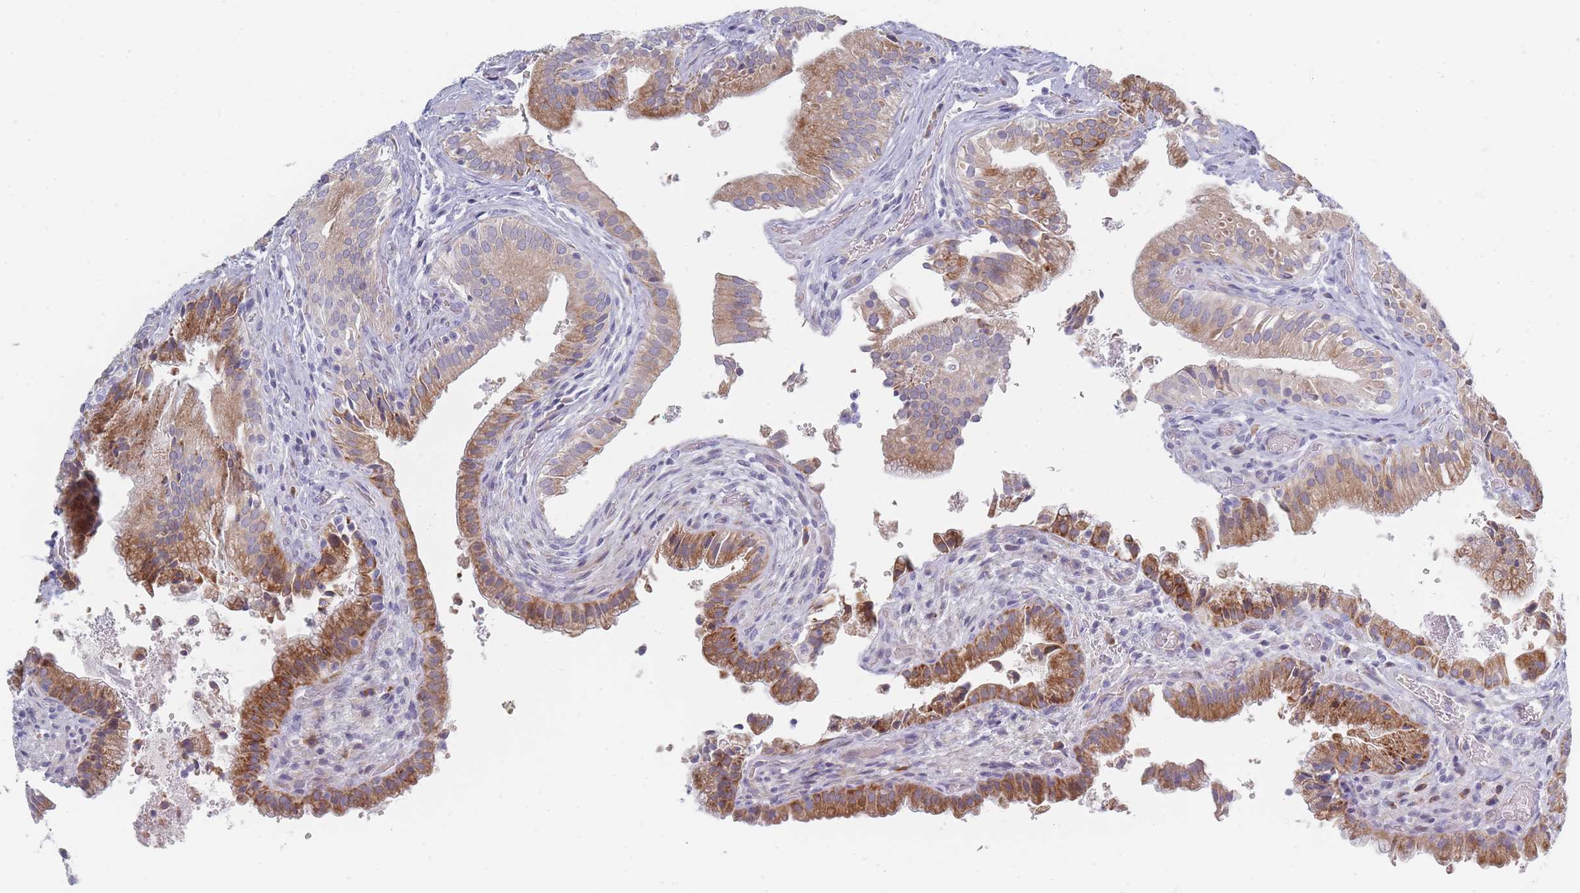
{"staining": {"intensity": "moderate", "quantity": "25%-75%", "location": "cytoplasmic/membranous"}, "tissue": "gallbladder", "cell_type": "Glandular cells", "image_type": "normal", "snomed": [{"axis": "morphology", "description": "Normal tissue, NOS"}, {"axis": "topography", "description": "Gallbladder"}], "caption": "The histopathology image shows a brown stain indicating the presence of a protein in the cytoplasmic/membranous of glandular cells in gallbladder. Immunohistochemistry (ihc) stains the protein of interest in brown and the nuclei are stained blue.", "gene": "SPATS1", "patient": {"sex": "male", "age": 24}}